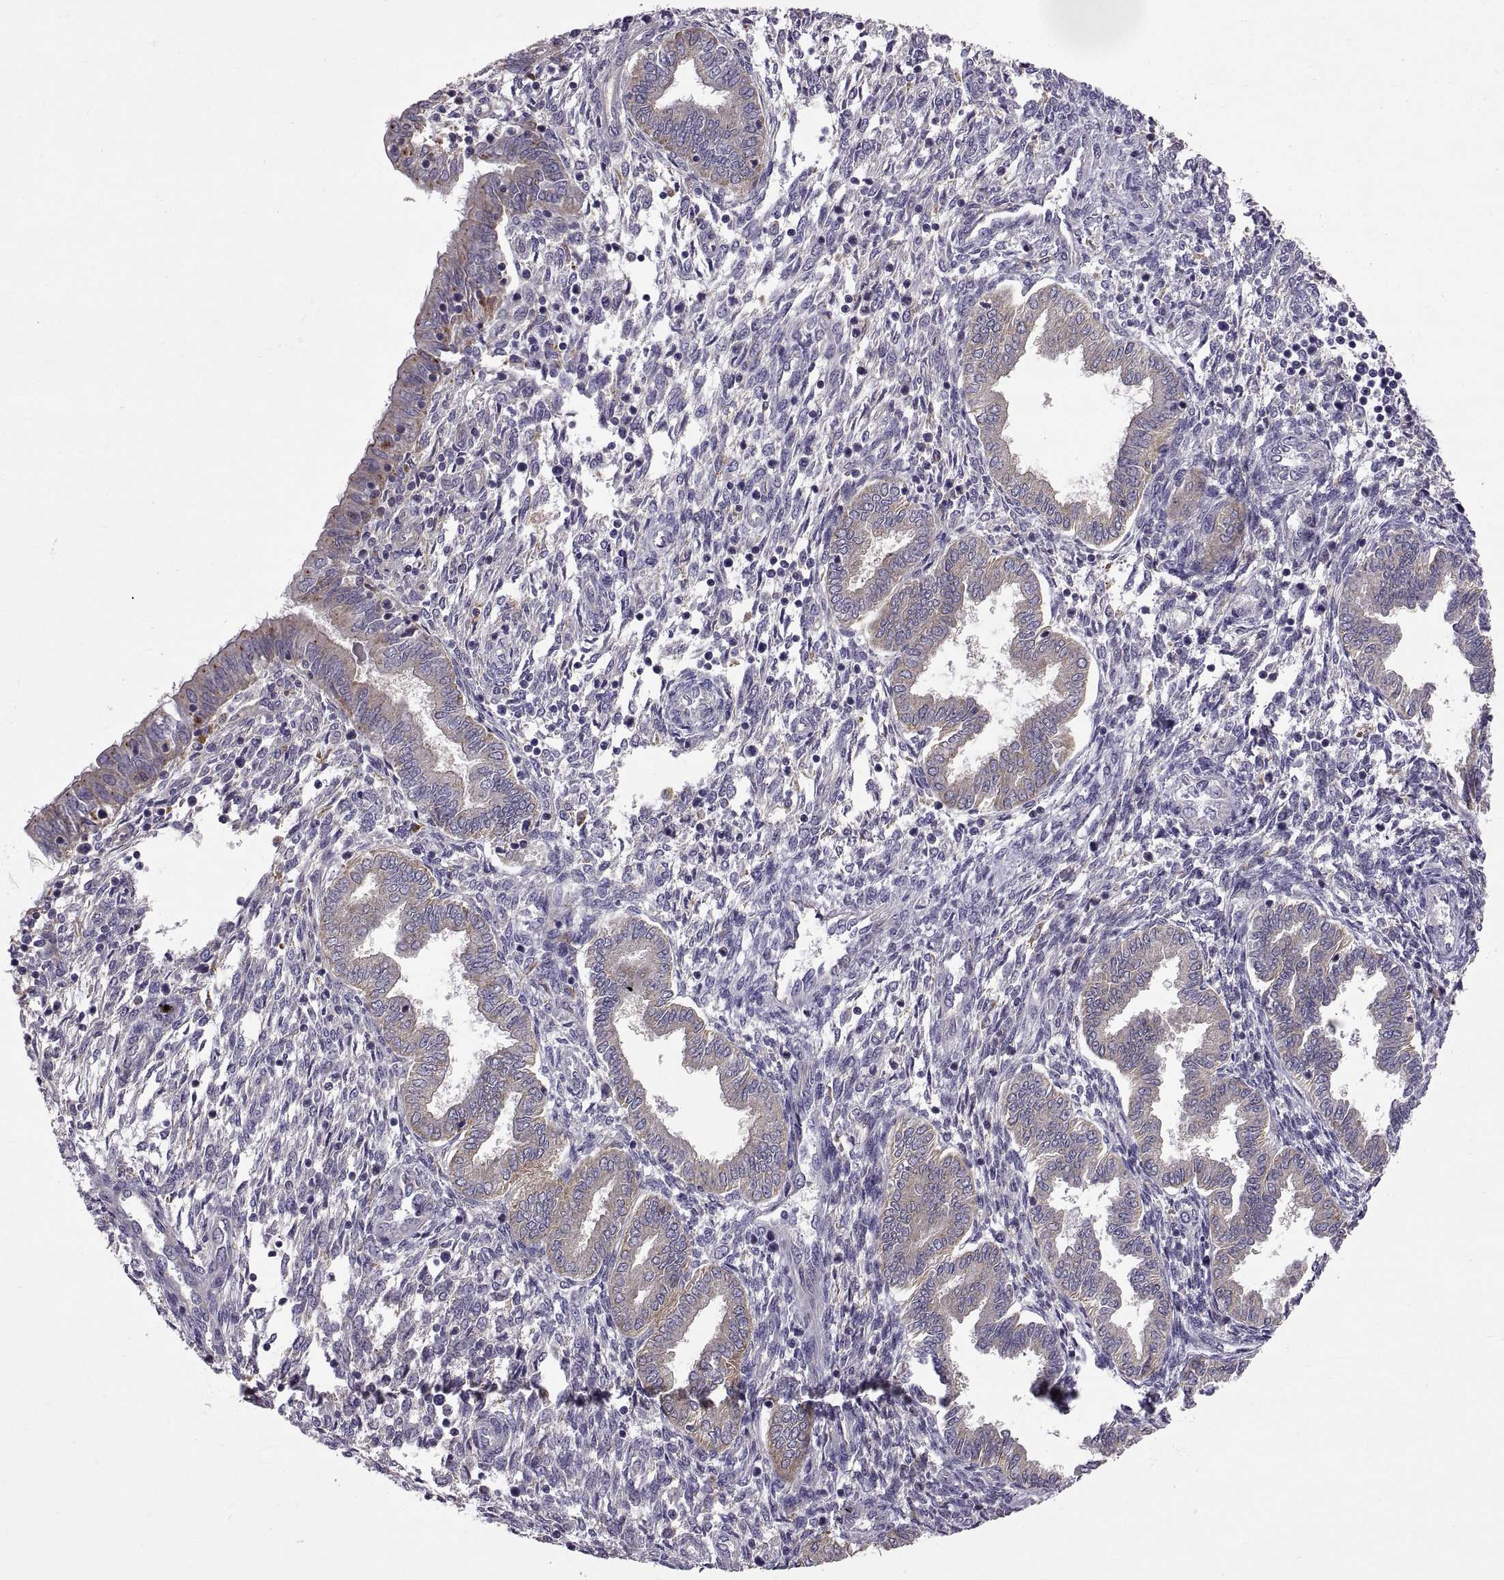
{"staining": {"intensity": "negative", "quantity": "none", "location": "none"}, "tissue": "endometrium", "cell_type": "Cells in endometrial stroma", "image_type": "normal", "snomed": [{"axis": "morphology", "description": "Normal tissue, NOS"}, {"axis": "topography", "description": "Endometrium"}], "caption": "IHC micrograph of normal endometrium: human endometrium stained with DAB (3,3'-diaminobenzidine) reveals no significant protein staining in cells in endometrial stroma.", "gene": "ARSL", "patient": {"sex": "female", "age": 42}}